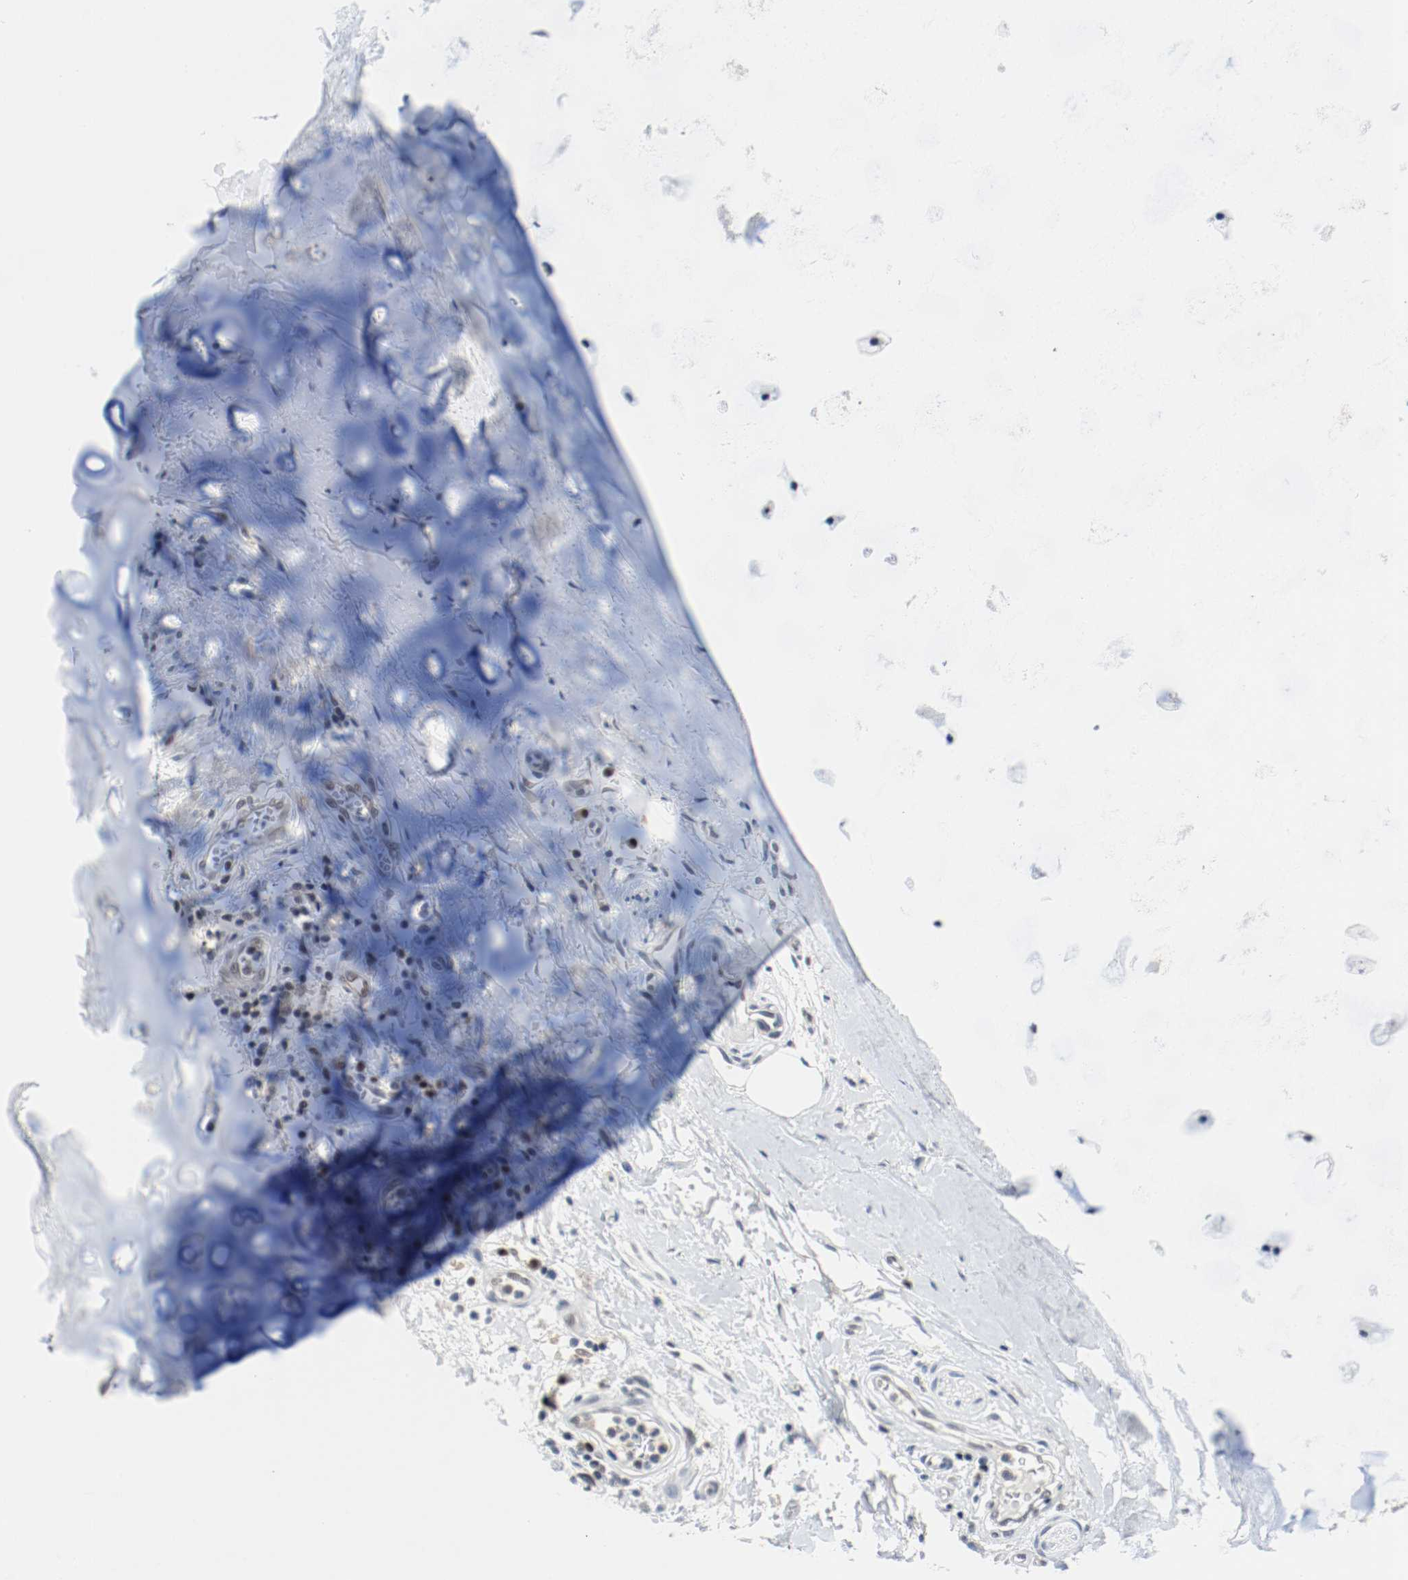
{"staining": {"intensity": "negative", "quantity": "none", "location": "none"}, "tissue": "adipose tissue", "cell_type": "Adipocytes", "image_type": "normal", "snomed": [{"axis": "morphology", "description": "Normal tissue, NOS"}, {"axis": "morphology", "description": "Adenocarcinoma, NOS"}, {"axis": "topography", "description": "Cartilage tissue"}, {"axis": "topography", "description": "Bronchus"}, {"axis": "topography", "description": "Lung"}], "caption": "Adipocytes are negative for brown protein staining in benign adipose tissue. (Stains: DAB IHC with hematoxylin counter stain, Microscopy: brightfield microscopy at high magnification).", "gene": "ASH1L", "patient": {"sex": "female", "age": 67}}